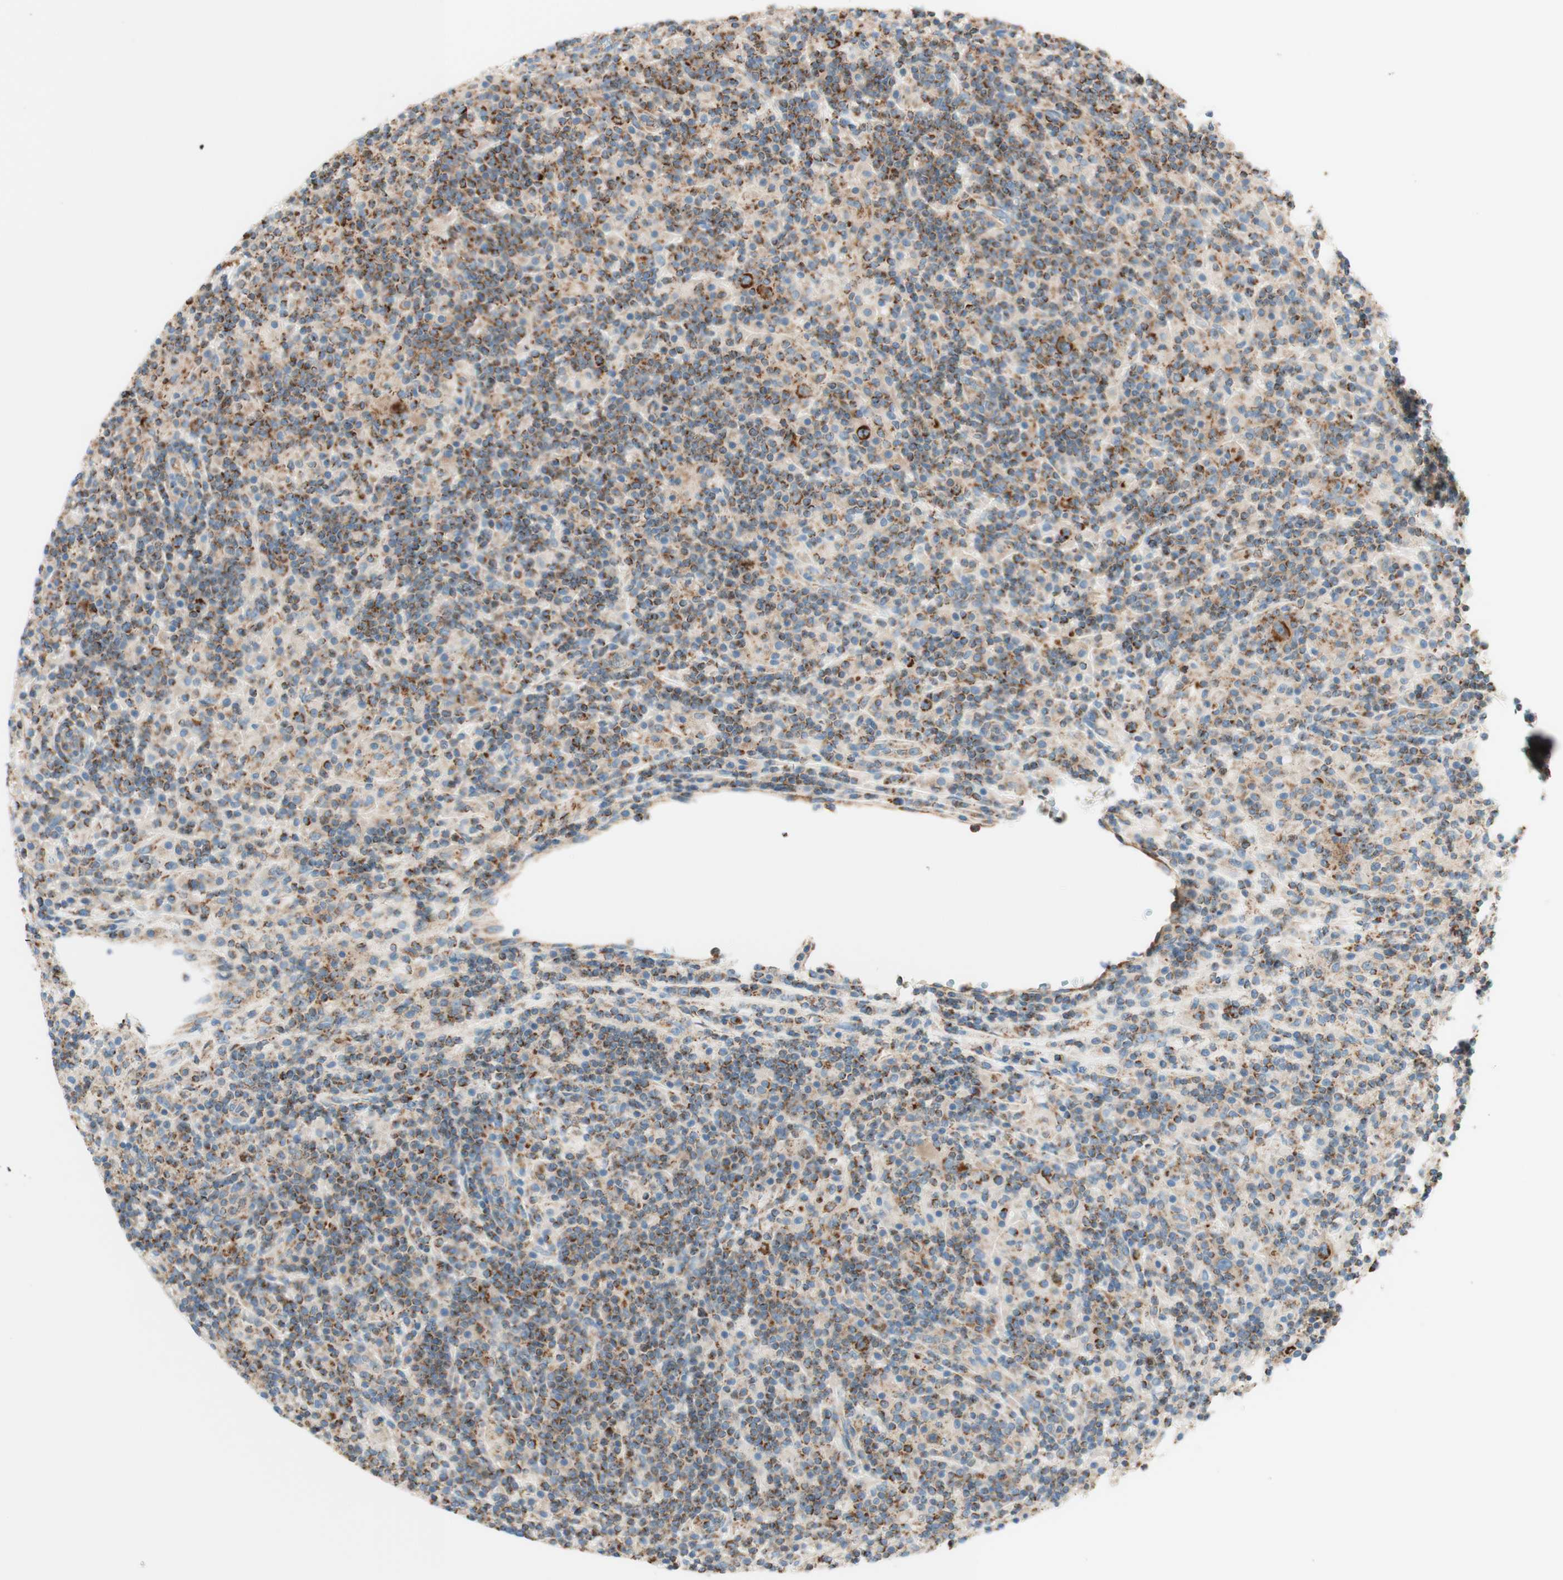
{"staining": {"intensity": "strong", "quantity": ">75%", "location": "cytoplasmic/membranous"}, "tissue": "lymphoma", "cell_type": "Tumor cells", "image_type": "cancer", "snomed": [{"axis": "morphology", "description": "Hodgkin's disease, NOS"}, {"axis": "topography", "description": "Lymph node"}], "caption": "The immunohistochemical stain labels strong cytoplasmic/membranous positivity in tumor cells of Hodgkin's disease tissue. The staining was performed using DAB to visualize the protein expression in brown, while the nuclei were stained in blue with hematoxylin (Magnification: 20x).", "gene": "TOMM20", "patient": {"sex": "male", "age": 70}}